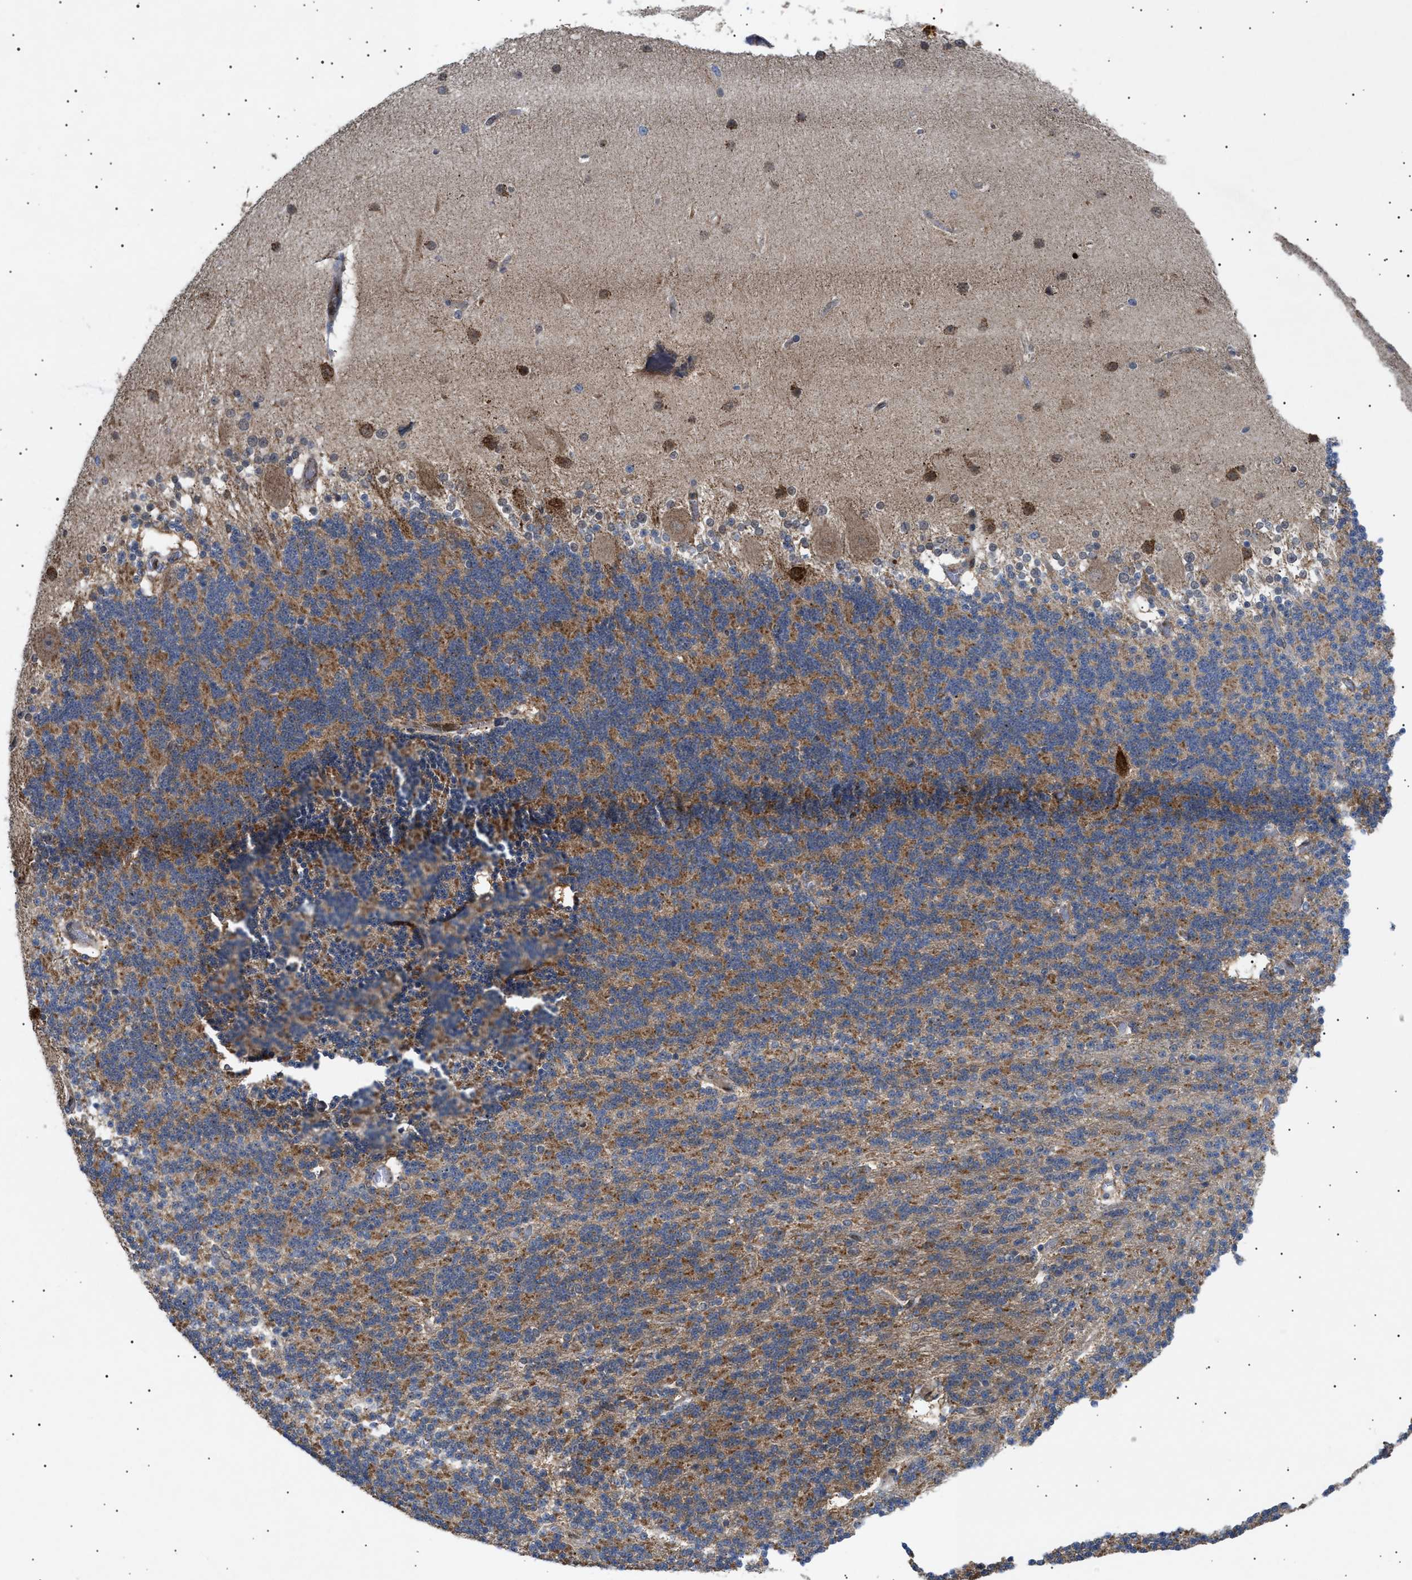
{"staining": {"intensity": "strong", "quantity": "25%-75%", "location": "cytoplasmic/membranous"}, "tissue": "cerebellum", "cell_type": "Cells in granular layer", "image_type": "normal", "snomed": [{"axis": "morphology", "description": "Normal tissue, NOS"}, {"axis": "topography", "description": "Cerebellum"}], "caption": "IHC of normal human cerebellum exhibits high levels of strong cytoplasmic/membranous staining in approximately 25%-75% of cells in granular layer.", "gene": "SIRT5", "patient": {"sex": "female", "age": 54}}